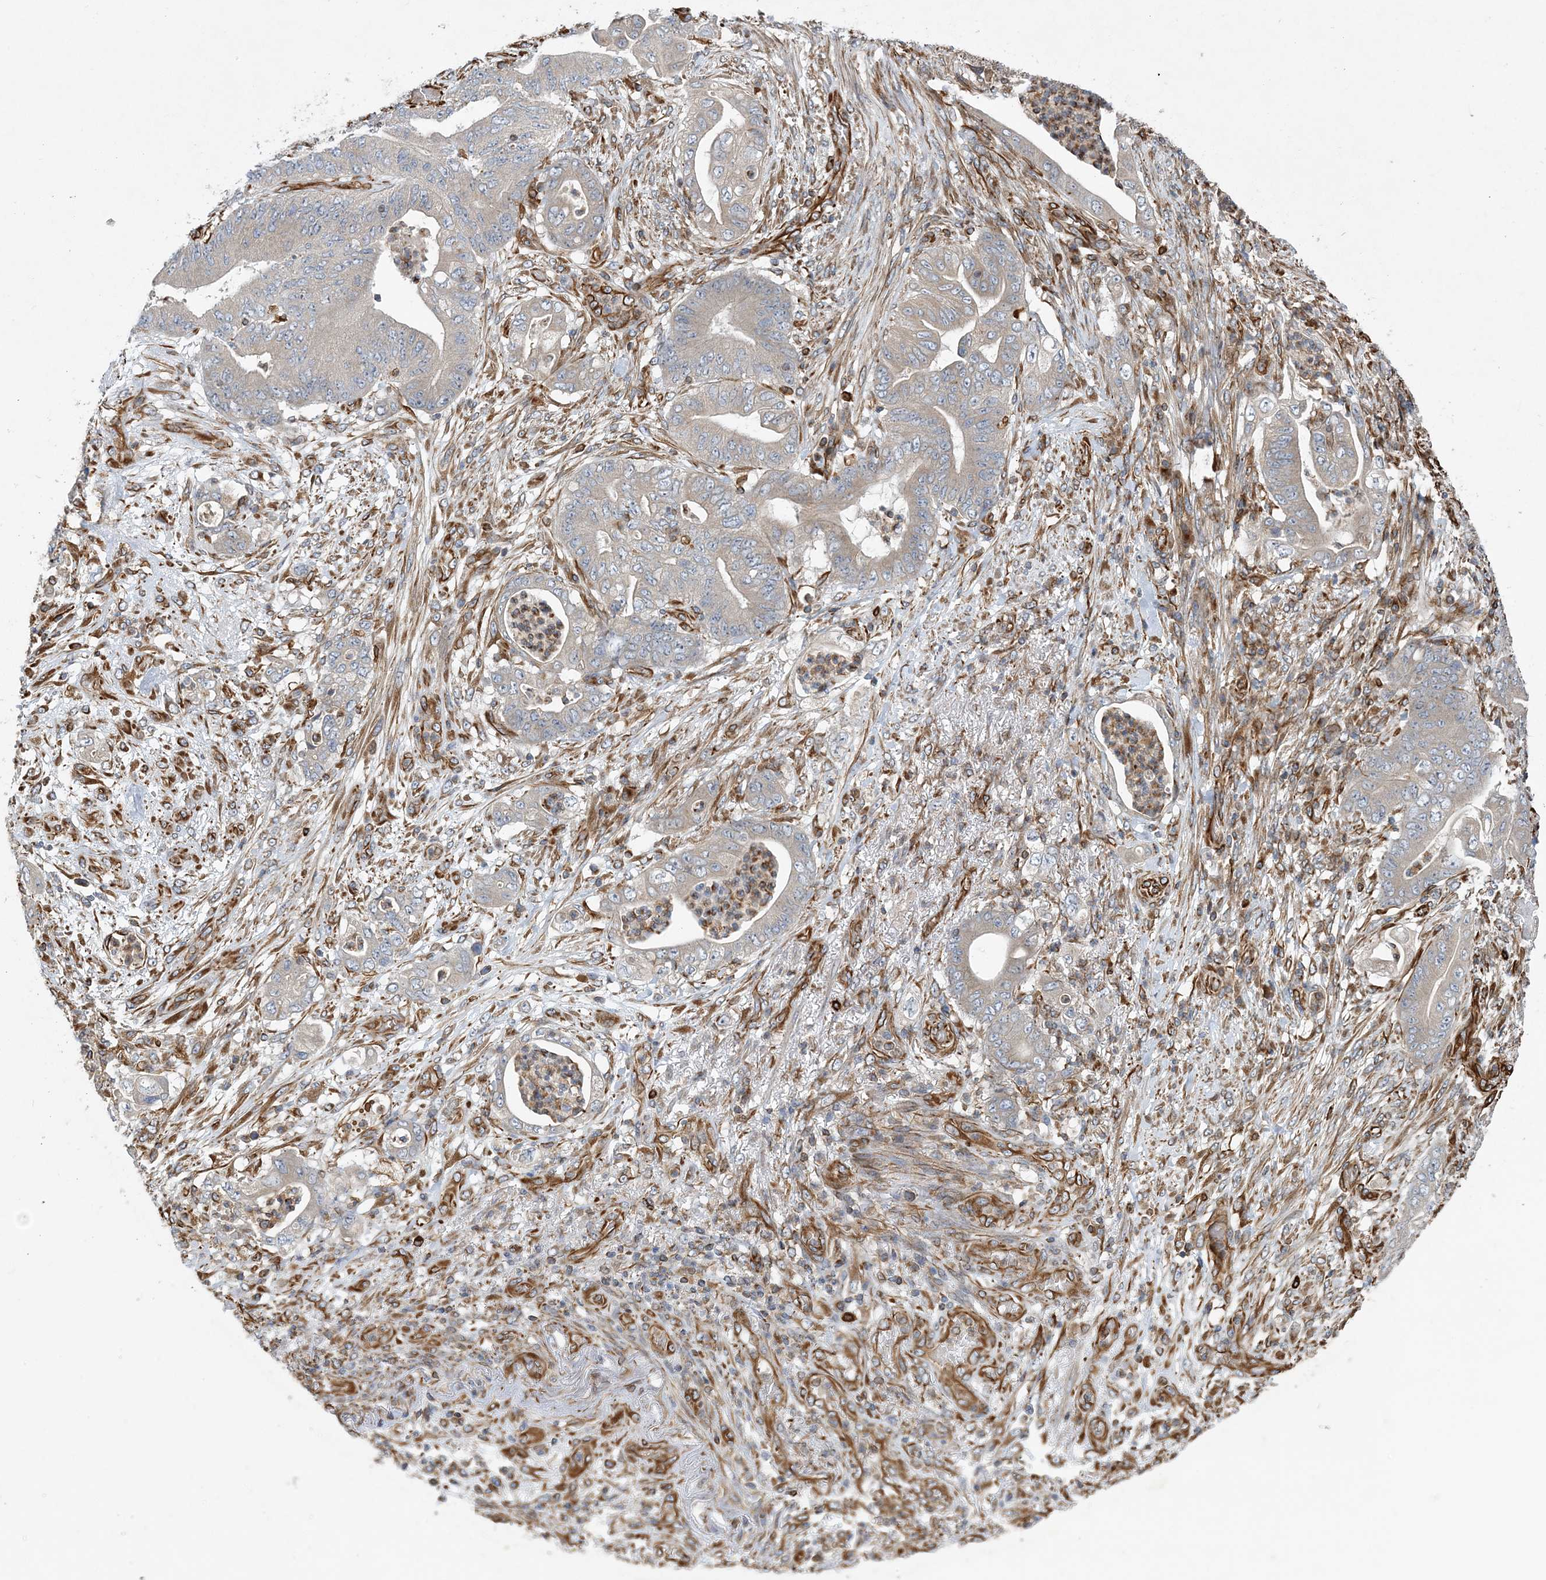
{"staining": {"intensity": "moderate", "quantity": "<25%", "location": "cytoplasmic/membranous"}, "tissue": "stomach cancer", "cell_type": "Tumor cells", "image_type": "cancer", "snomed": [{"axis": "morphology", "description": "Adenocarcinoma, NOS"}, {"axis": "topography", "description": "Stomach"}], "caption": "Protein staining of stomach adenocarcinoma tissue demonstrates moderate cytoplasmic/membranous staining in approximately <25% of tumor cells.", "gene": "FAM114A2", "patient": {"sex": "female", "age": 73}}